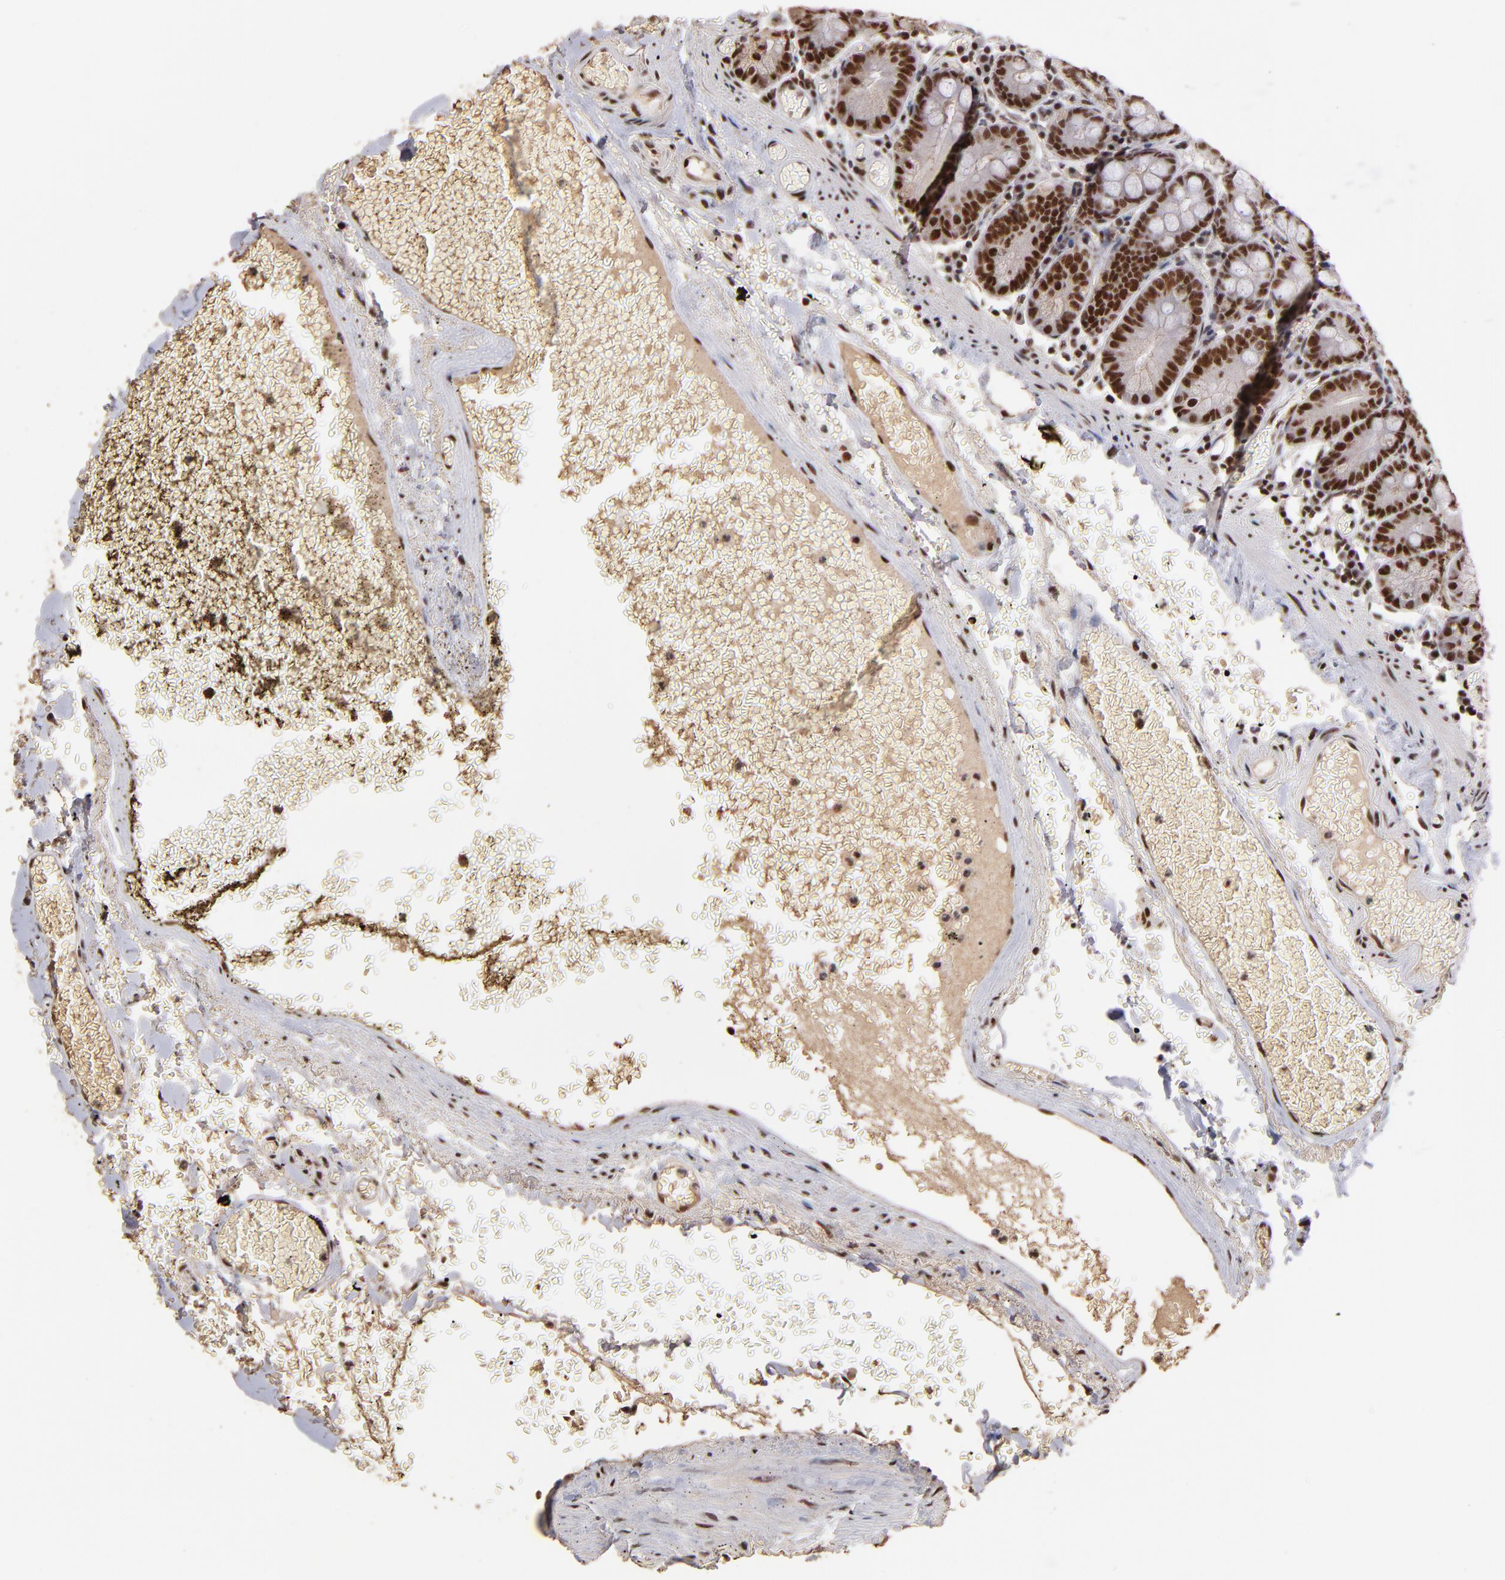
{"staining": {"intensity": "moderate", "quantity": ">75%", "location": "nuclear"}, "tissue": "small intestine", "cell_type": "Glandular cells", "image_type": "normal", "snomed": [{"axis": "morphology", "description": "Normal tissue, NOS"}, {"axis": "topography", "description": "Small intestine"}], "caption": "Glandular cells demonstrate moderate nuclear staining in approximately >75% of cells in normal small intestine. The staining was performed using DAB (3,3'-diaminobenzidine), with brown indicating positive protein expression. Nuclei are stained blue with hematoxylin.", "gene": "ZNF146", "patient": {"sex": "male", "age": 71}}